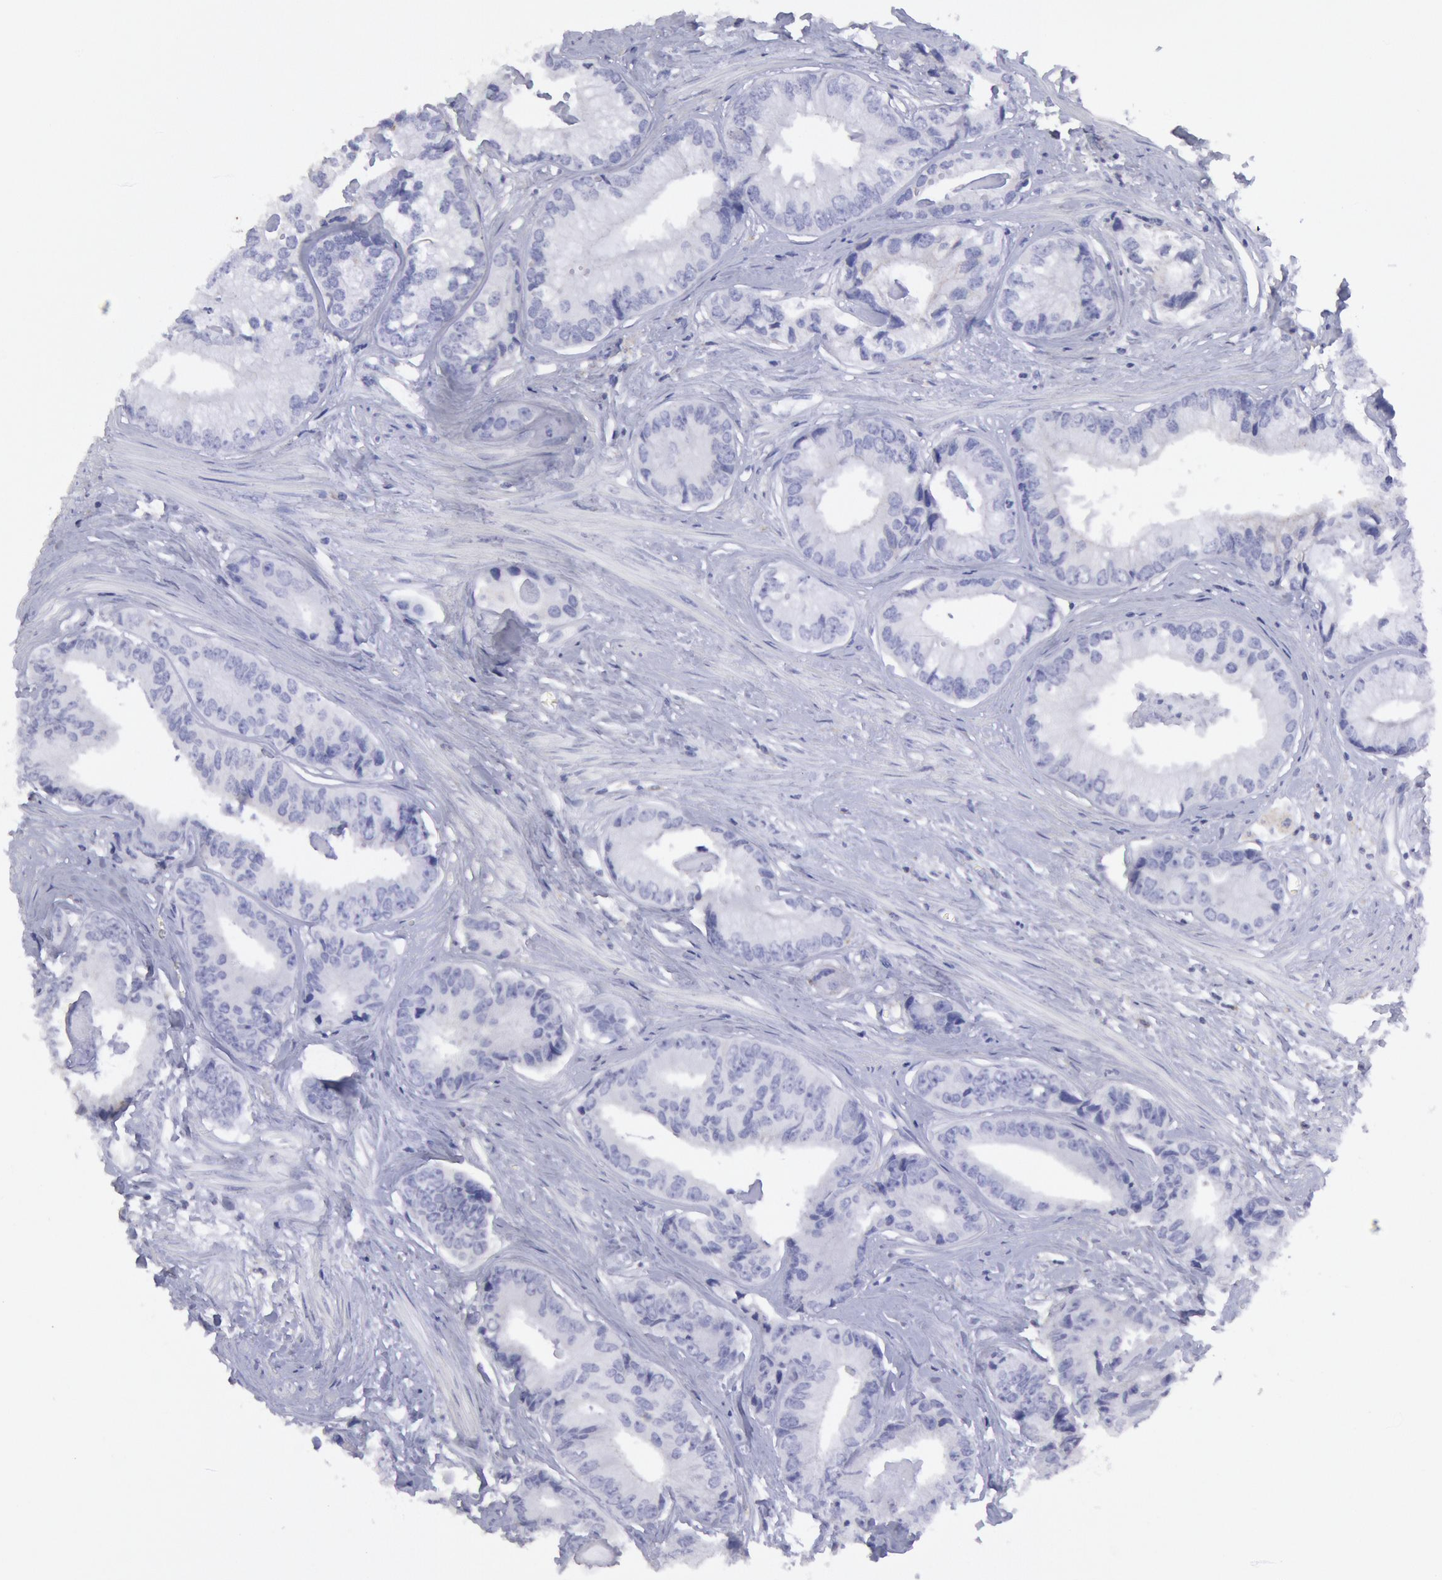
{"staining": {"intensity": "negative", "quantity": "none", "location": "none"}, "tissue": "prostate cancer", "cell_type": "Tumor cells", "image_type": "cancer", "snomed": [{"axis": "morphology", "description": "Adenocarcinoma, High grade"}, {"axis": "topography", "description": "Prostate"}], "caption": "Human prostate cancer stained for a protein using immunohistochemistry shows no positivity in tumor cells.", "gene": "MYH7", "patient": {"sex": "male", "age": 56}}